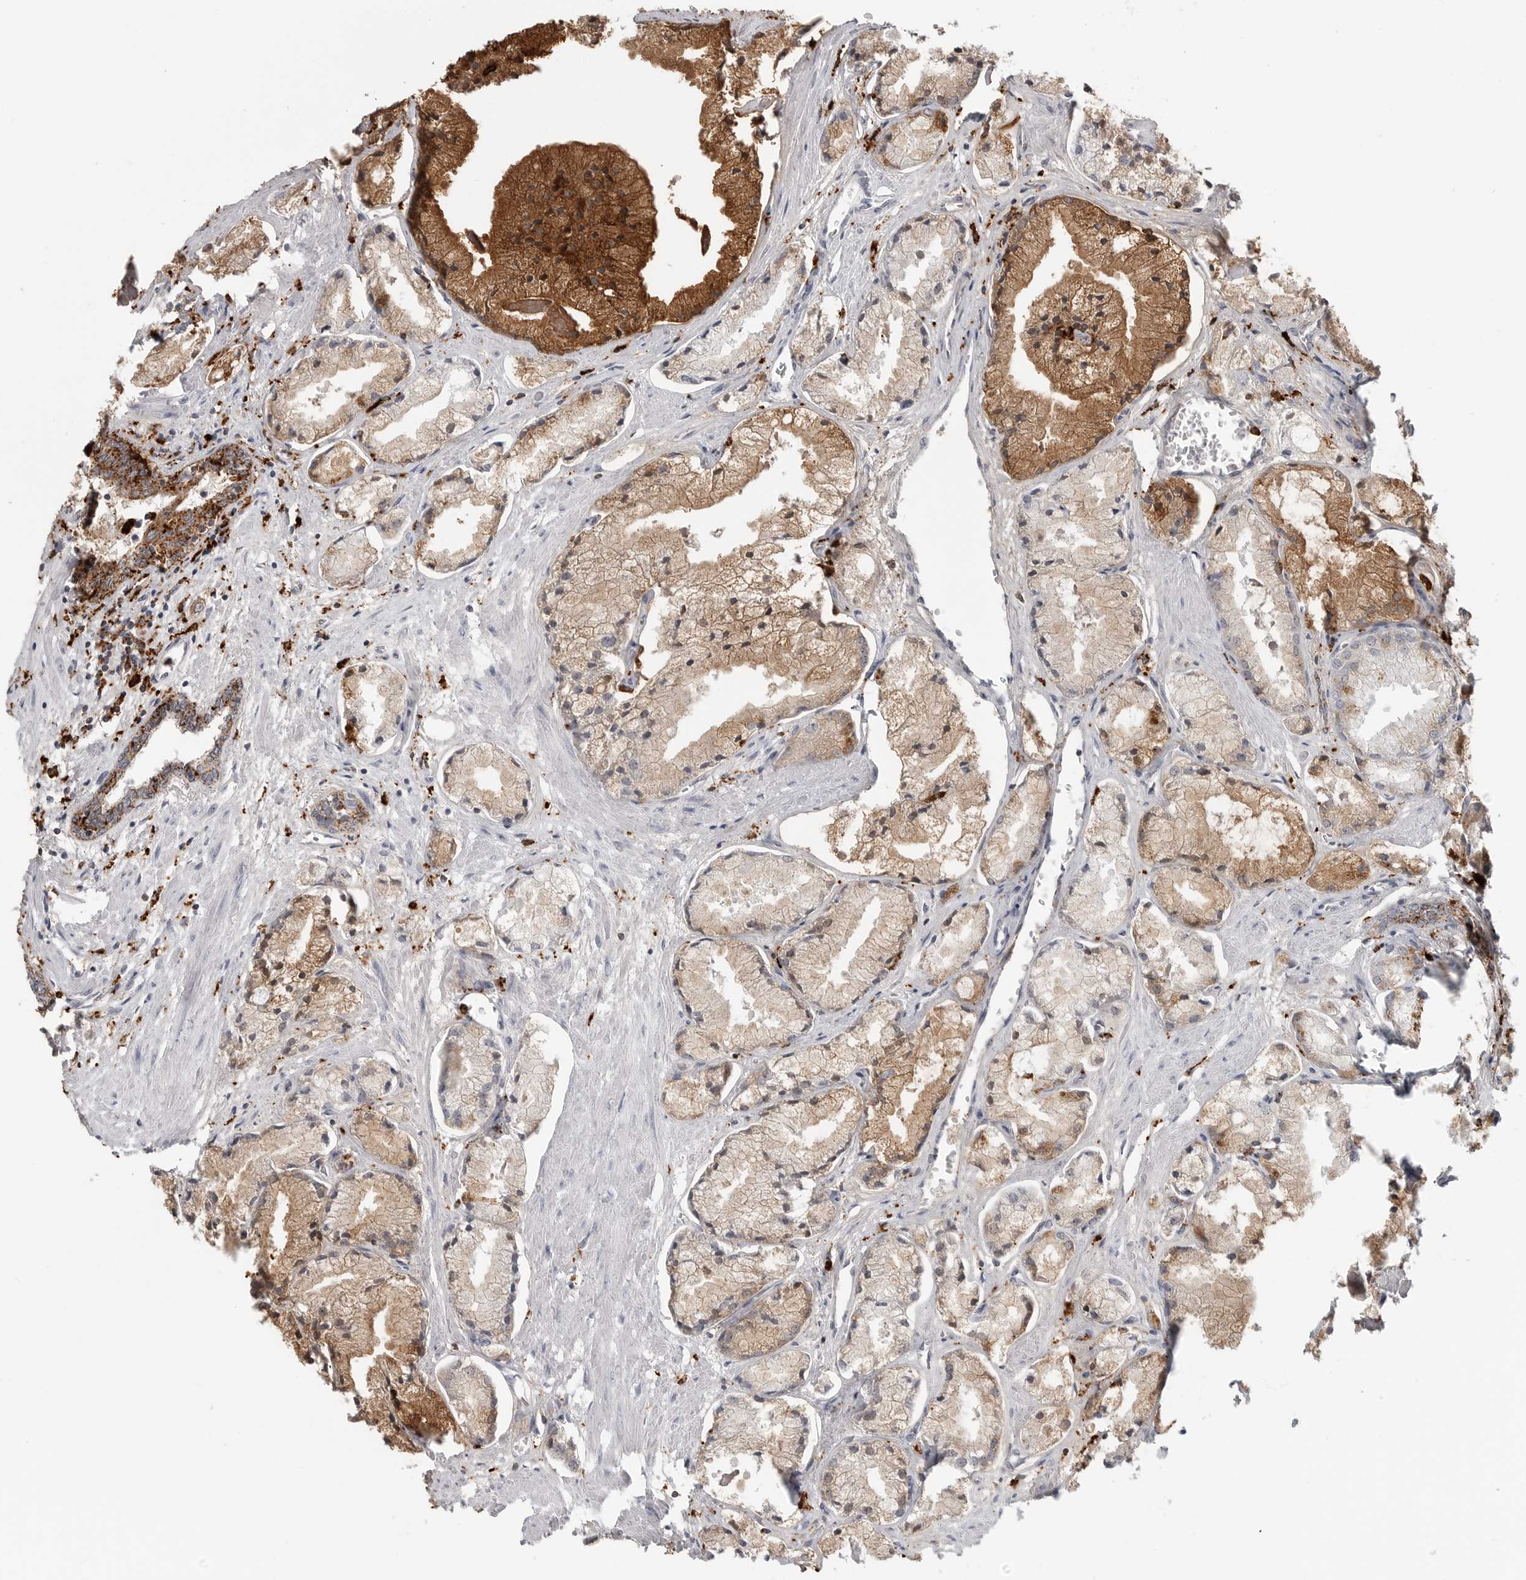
{"staining": {"intensity": "moderate", "quantity": ">75%", "location": "cytoplasmic/membranous"}, "tissue": "prostate cancer", "cell_type": "Tumor cells", "image_type": "cancer", "snomed": [{"axis": "morphology", "description": "Adenocarcinoma, High grade"}, {"axis": "topography", "description": "Prostate"}], "caption": "Prostate high-grade adenocarcinoma stained with a brown dye exhibits moderate cytoplasmic/membranous positive expression in about >75% of tumor cells.", "gene": "IFI30", "patient": {"sex": "male", "age": 50}}